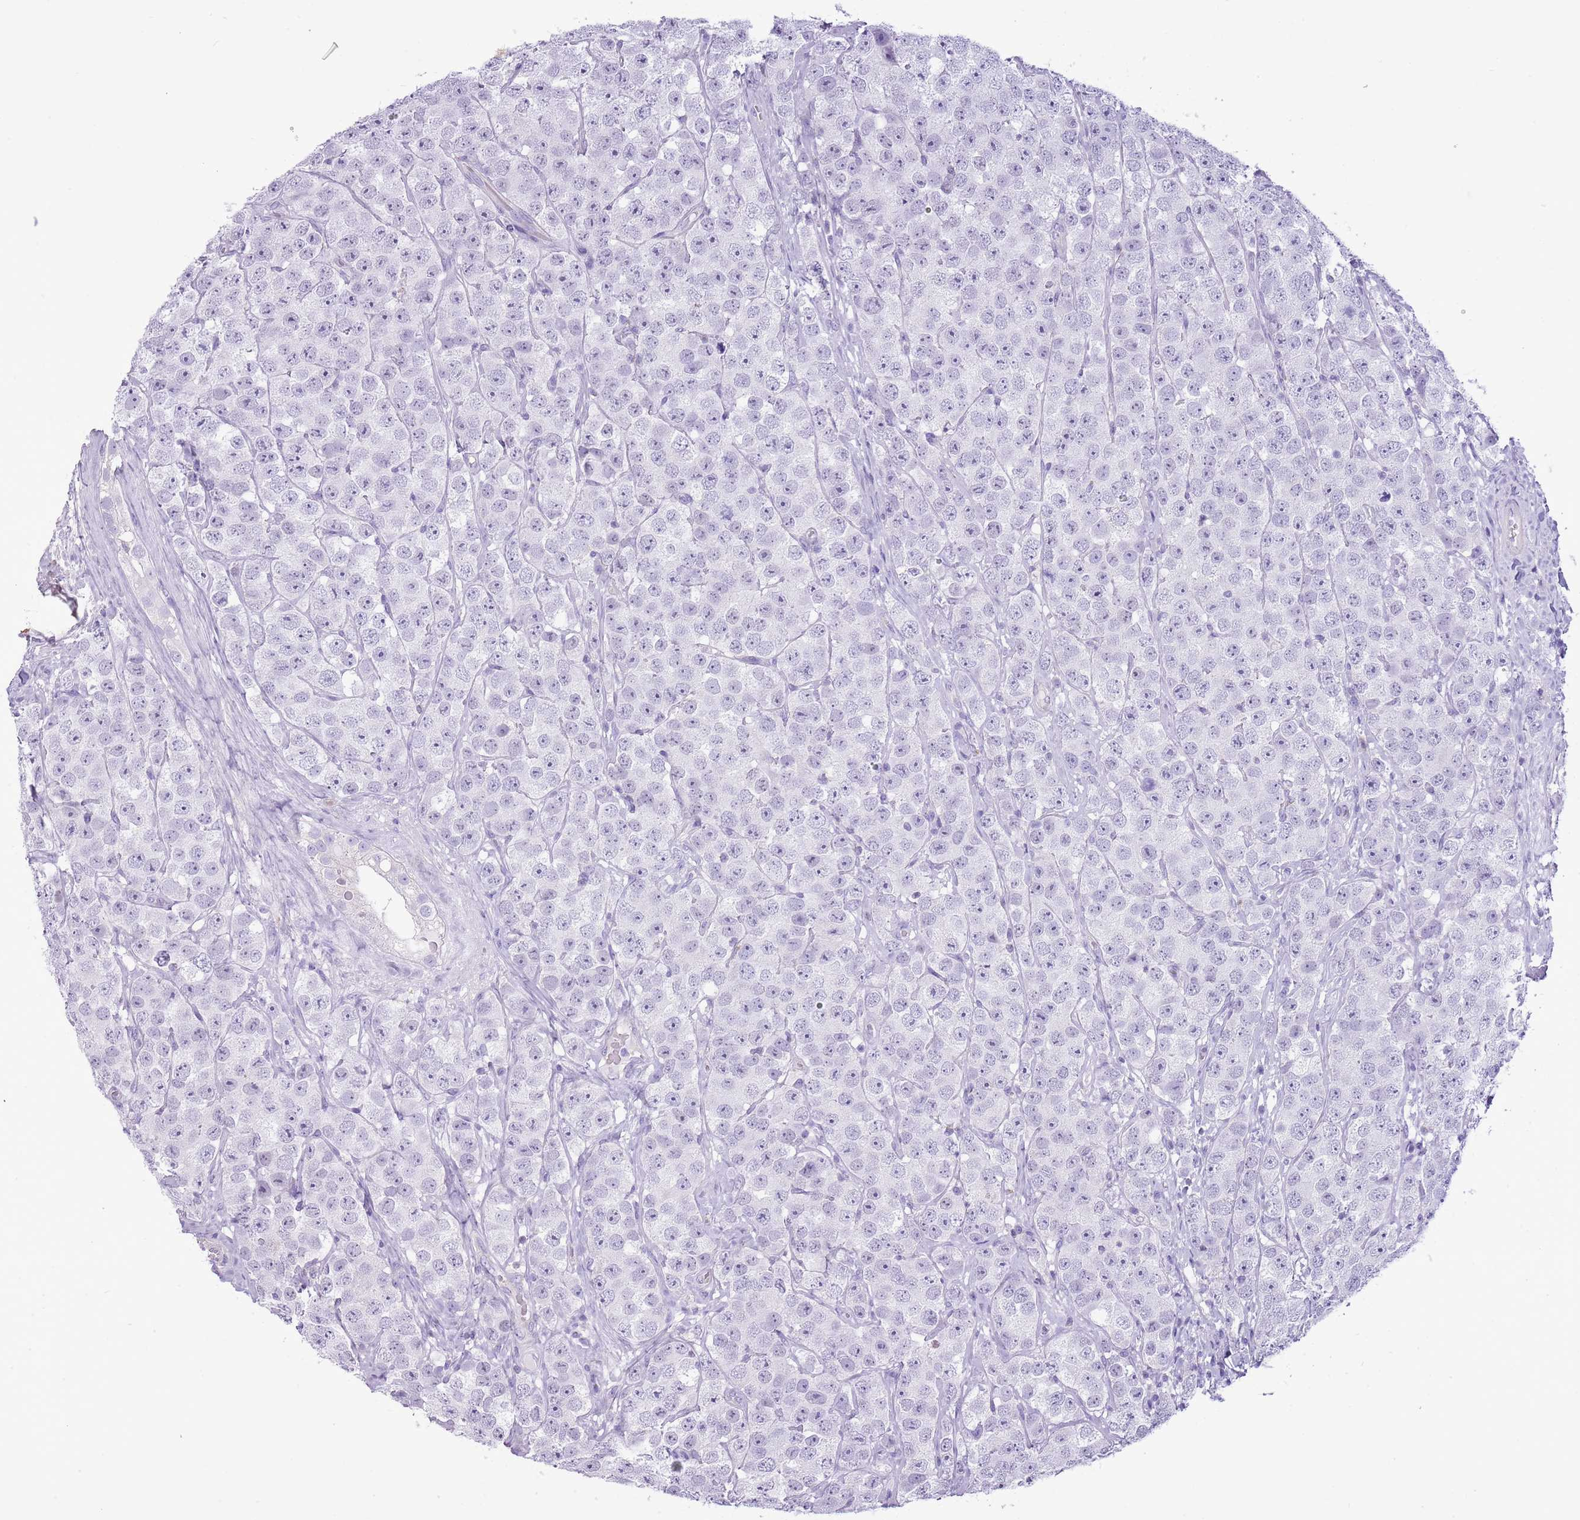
{"staining": {"intensity": "negative", "quantity": "none", "location": "none"}, "tissue": "testis cancer", "cell_type": "Tumor cells", "image_type": "cancer", "snomed": [{"axis": "morphology", "description": "Seminoma, NOS"}, {"axis": "topography", "description": "Testis"}], "caption": "Testis cancer (seminoma) was stained to show a protein in brown. There is no significant positivity in tumor cells.", "gene": "SLC23A1", "patient": {"sex": "male", "age": 28}}